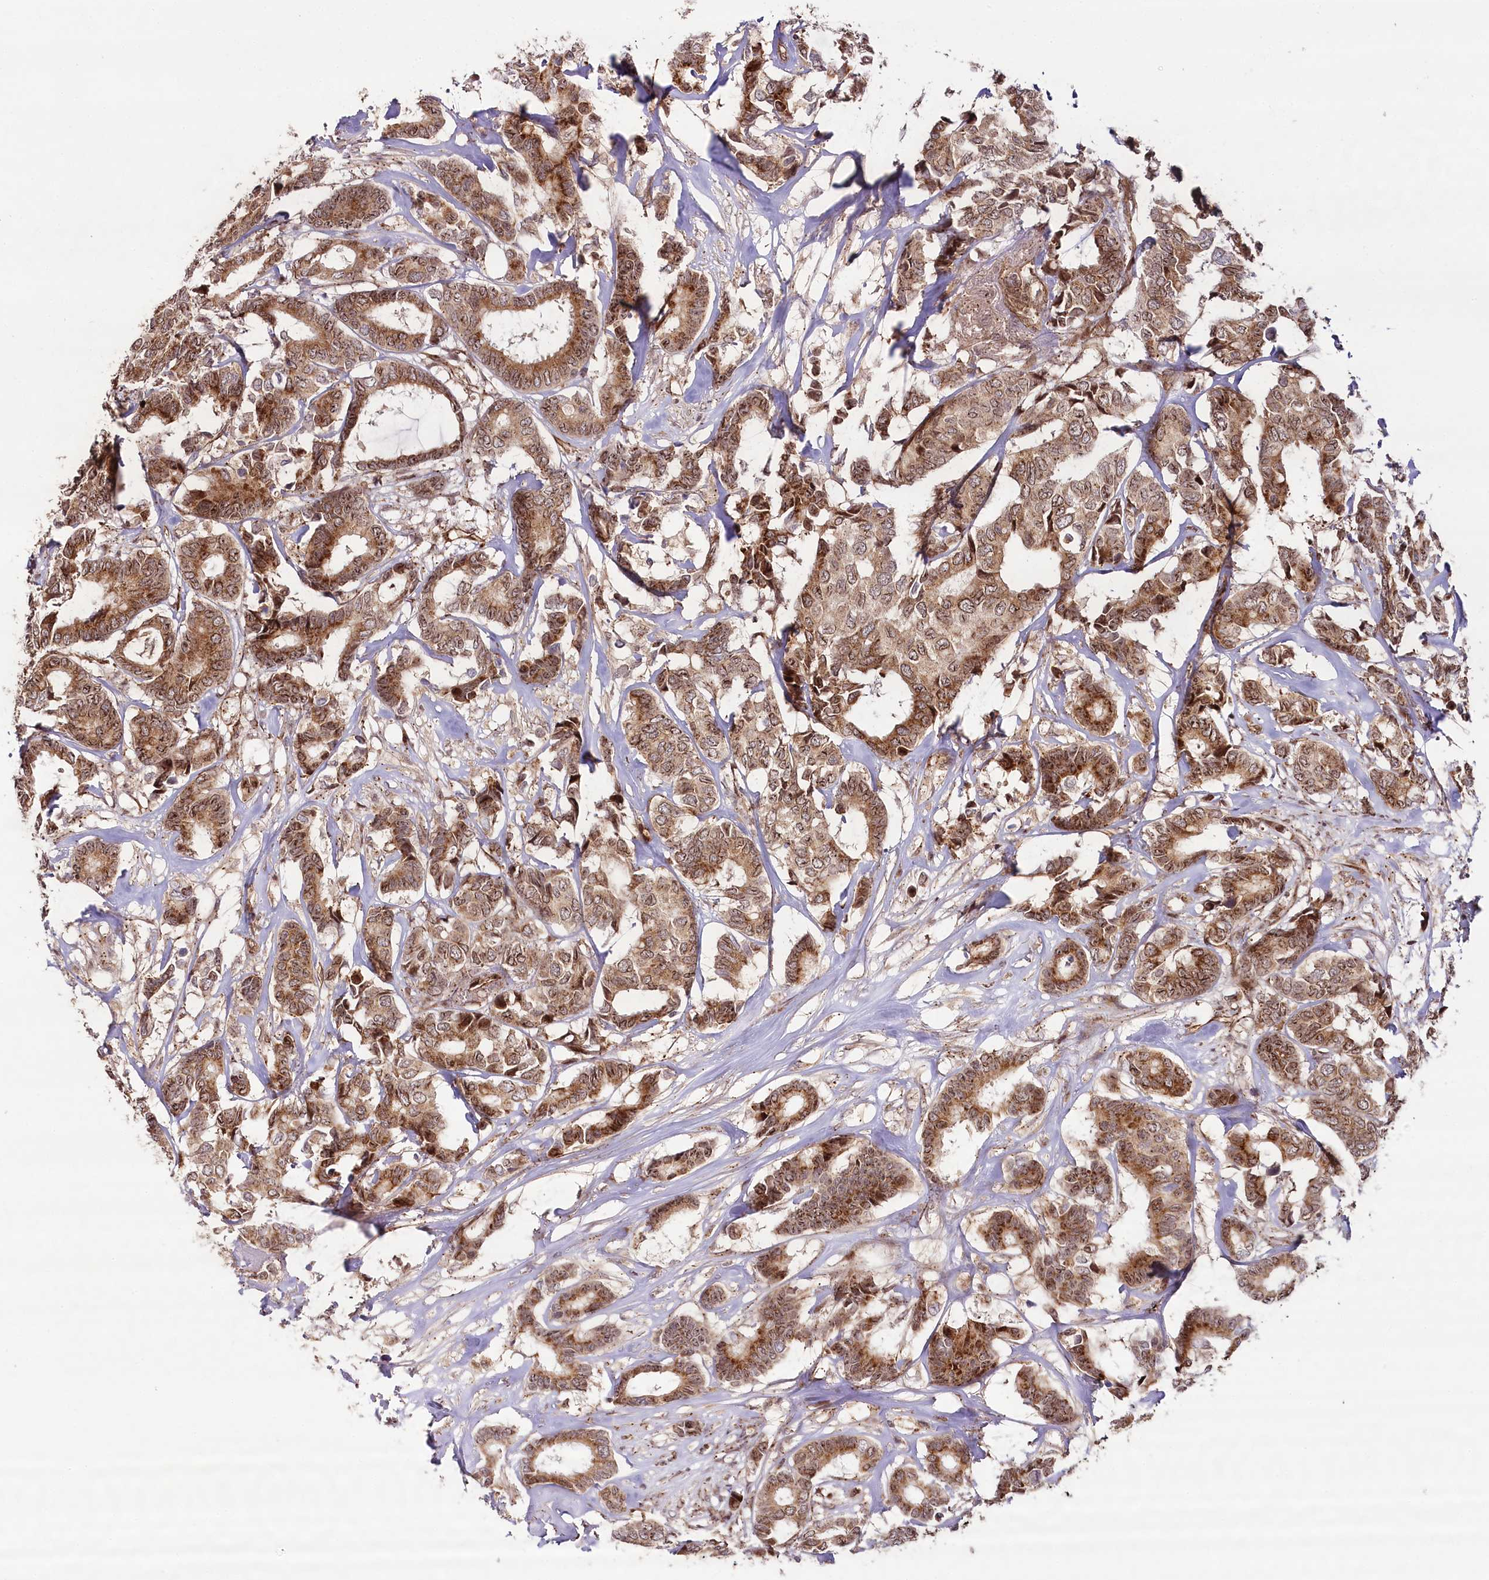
{"staining": {"intensity": "moderate", "quantity": ">75%", "location": "cytoplasmic/membranous,nuclear"}, "tissue": "breast cancer", "cell_type": "Tumor cells", "image_type": "cancer", "snomed": [{"axis": "morphology", "description": "Duct carcinoma"}, {"axis": "topography", "description": "Breast"}], "caption": "Protein staining of breast cancer (invasive ductal carcinoma) tissue reveals moderate cytoplasmic/membranous and nuclear positivity in about >75% of tumor cells. The protein of interest is stained brown, and the nuclei are stained in blue (DAB IHC with brightfield microscopy, high magnification).", "gene": "COPG1", "patient": {"sex": "female", "age": 87}}